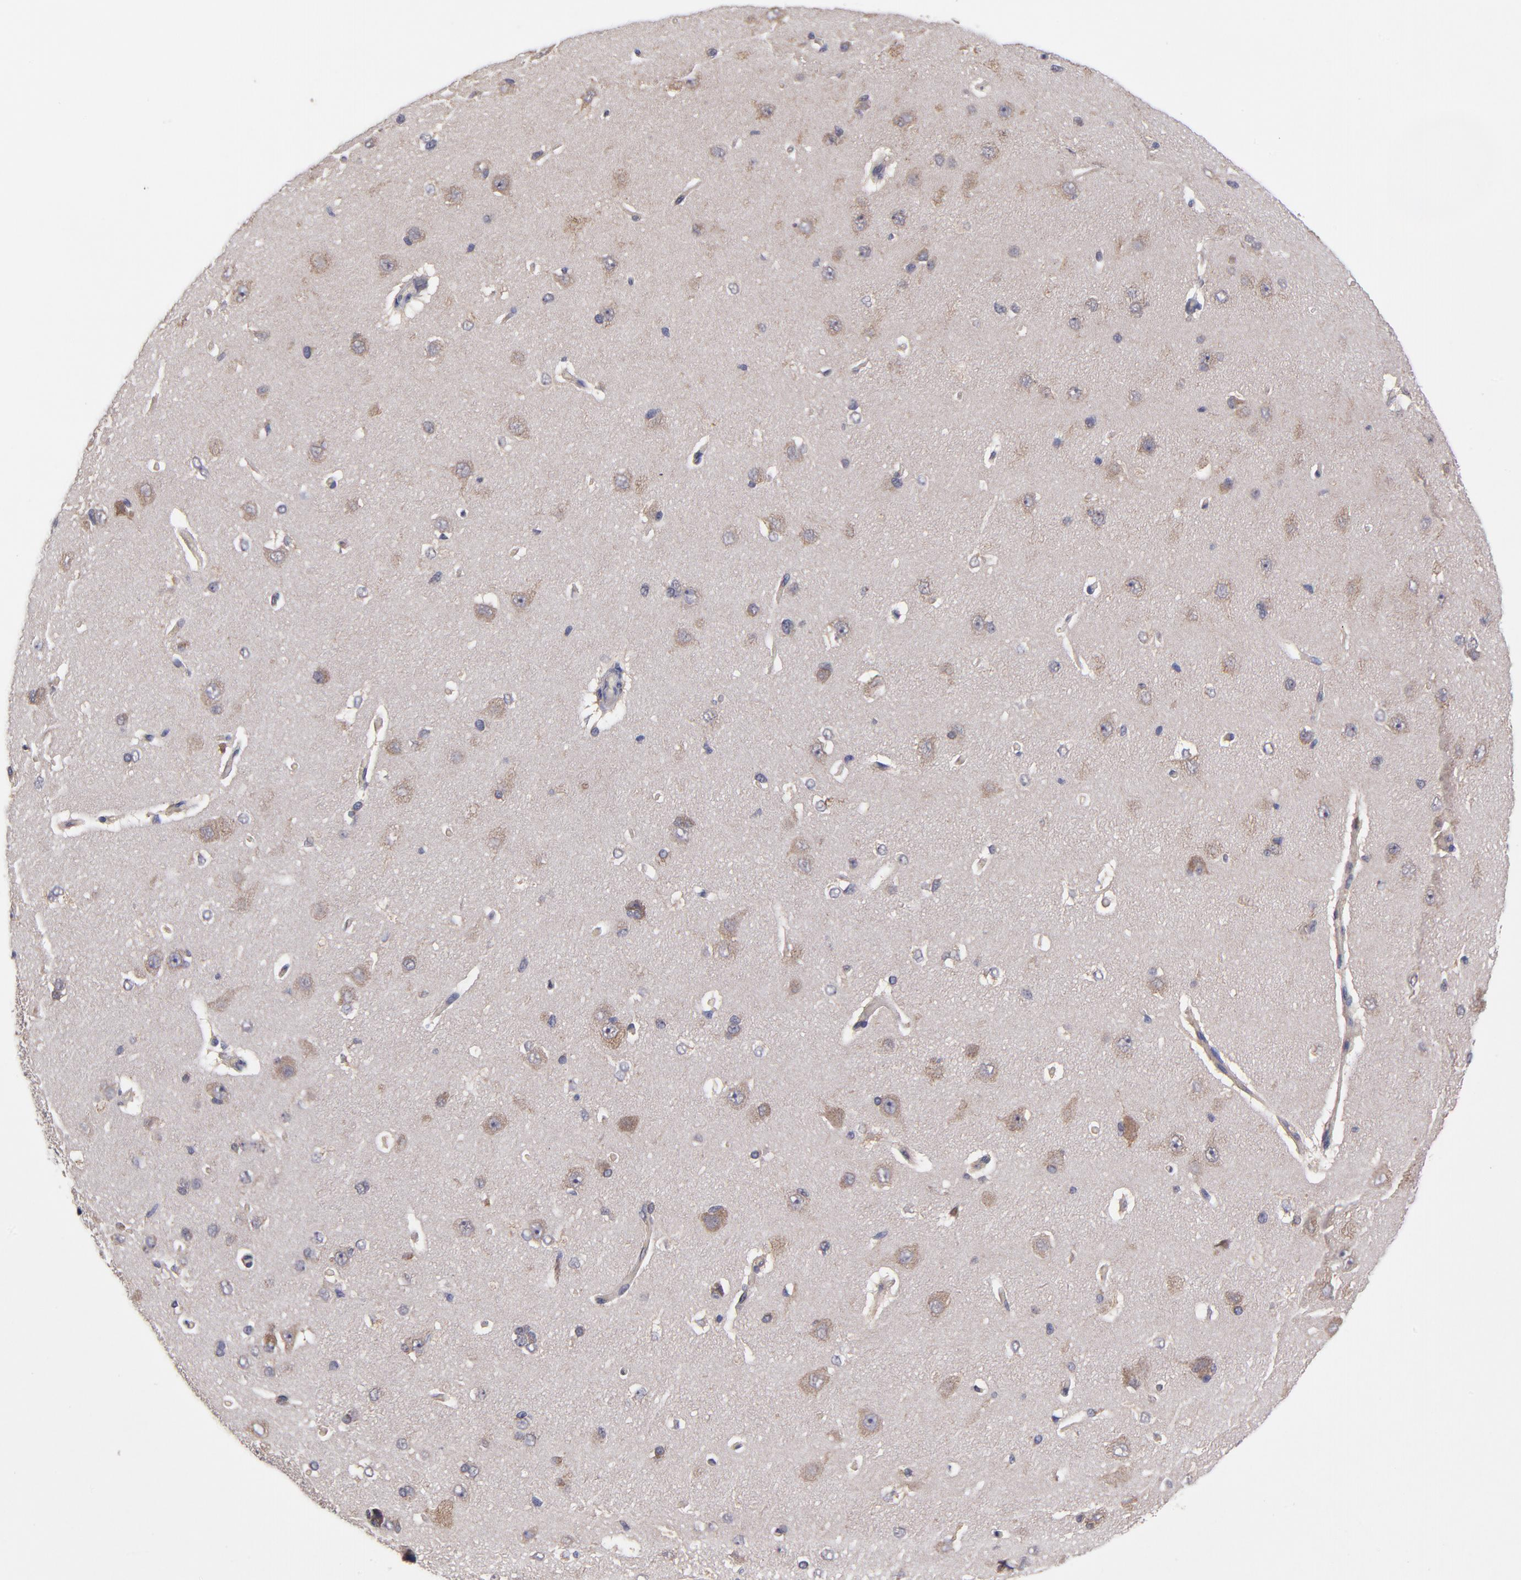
{"staining": {"intensity": "negative", "quantity": "none", "location": "none"}, "tissue": "cerebral cortex", "cell_type": "Endothelial cells", "image_type": "normal", "snomed": [{"axis": "morphology", "description": "Normal tissue, NOS"}, {"axis": "topography", "description": "Cerebral cortex"}], "caption": "Histopathology image shows no protein expression in endothelial cells of normal cerebral cortex. (Brightfield microscopy of DAB immunohistochemistry (IHC) at high magnification).", "gene": "UBE2H", "patient": {"sex": "female", "age": 45}}